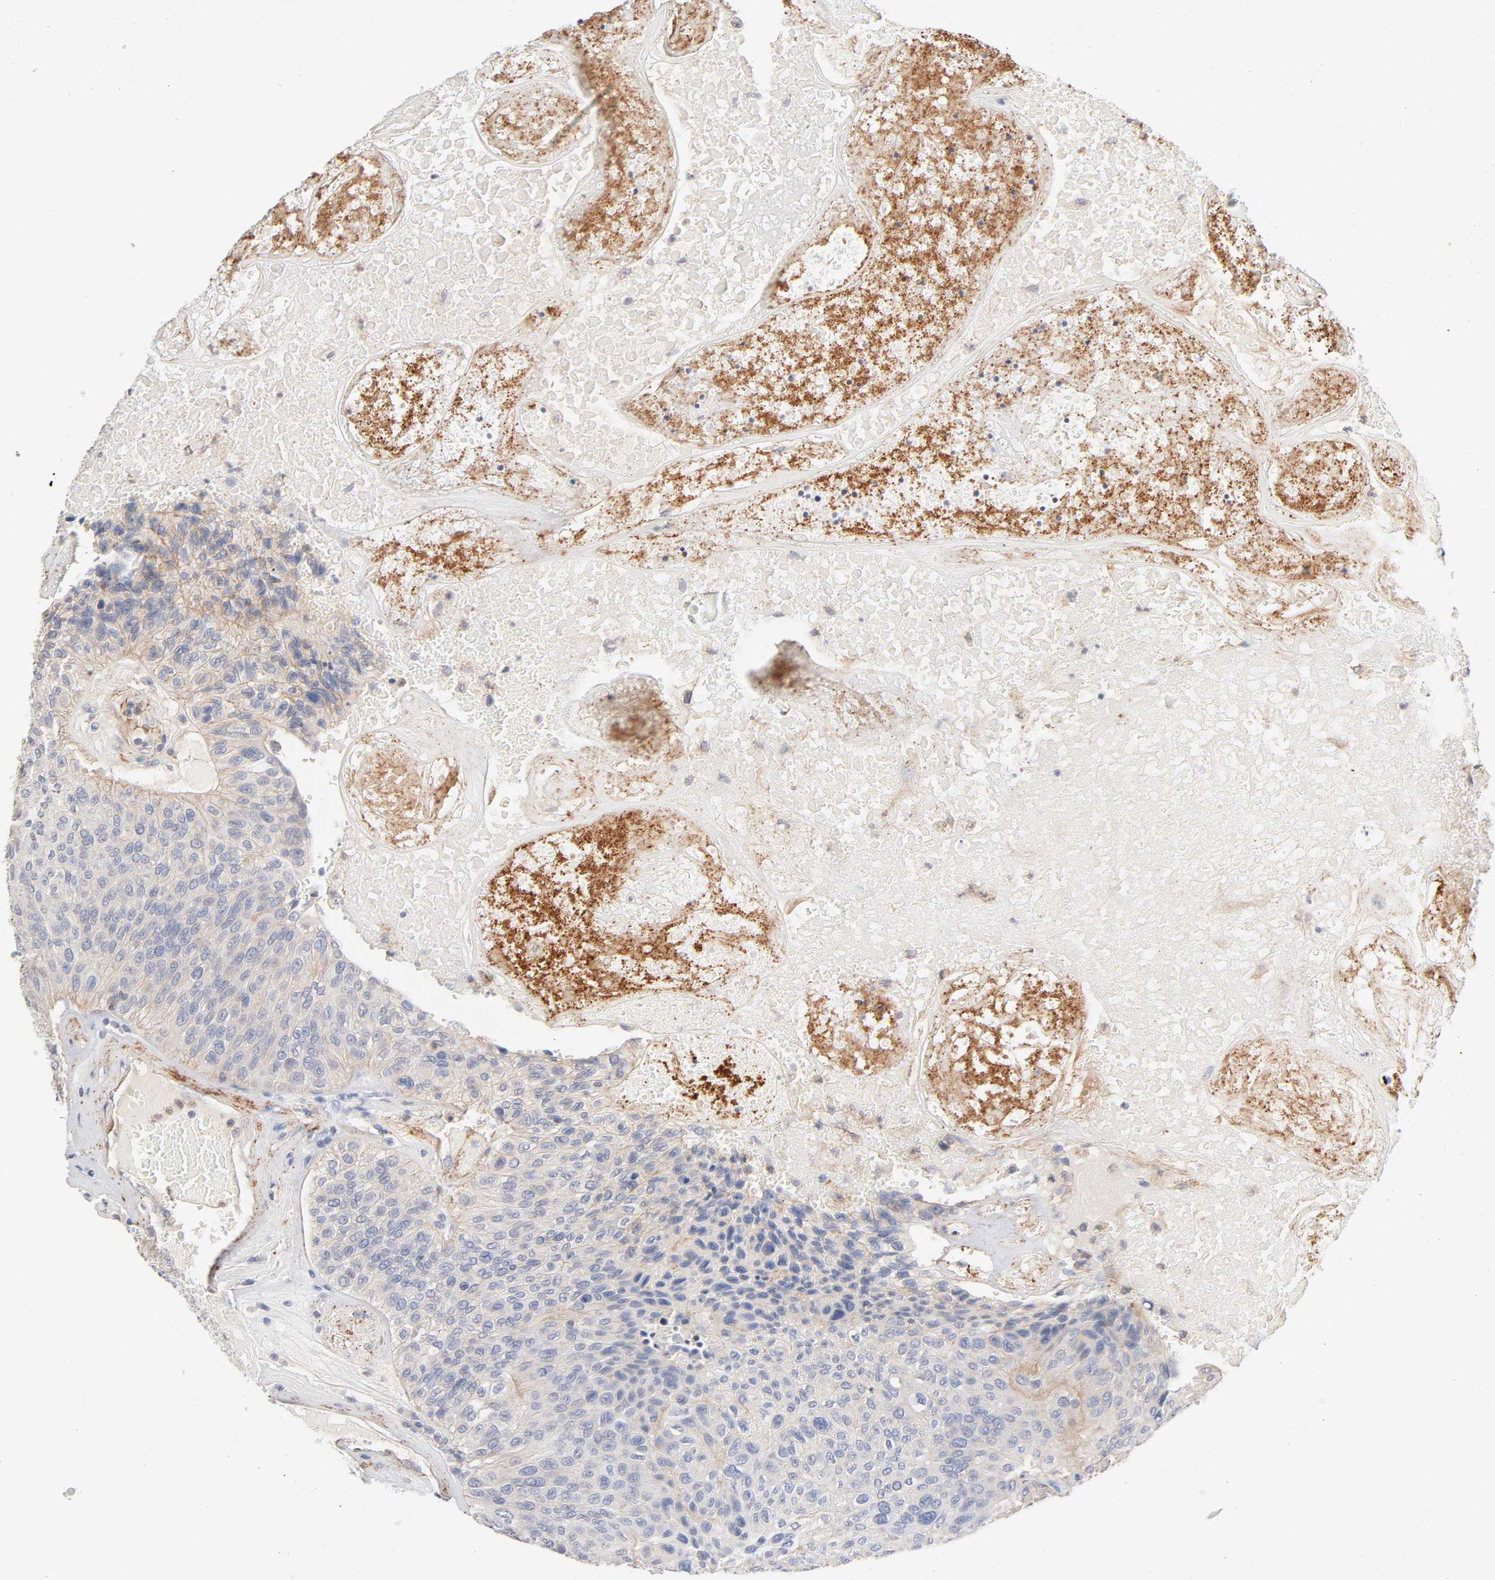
{"staining": {"intensity": "weak", "quantity": "25%-75%", "location": "cytoplasmic/membranous"}, "tissue": "urothelial cancer", "cell_type": "Tumor cells", "image_type": "cancer", "snomed": [{"axis": "morphology", "description": "Urothelial carcinoma, High grade"}, {"axis": "topography", "description": "Urinary bladder"}], "caption": "A low amount of weak cytoplasmic/membranous expression is identified in approximately 25%-75% of tumor cells in urothelial cancer tissue. The staining is performed using DAB brown chromogen to label protein expression. The nuclei are counter-stained blue using hematoxylin.", "gene": "STRN3", "patient": {"sex": "male", "age": 66}}